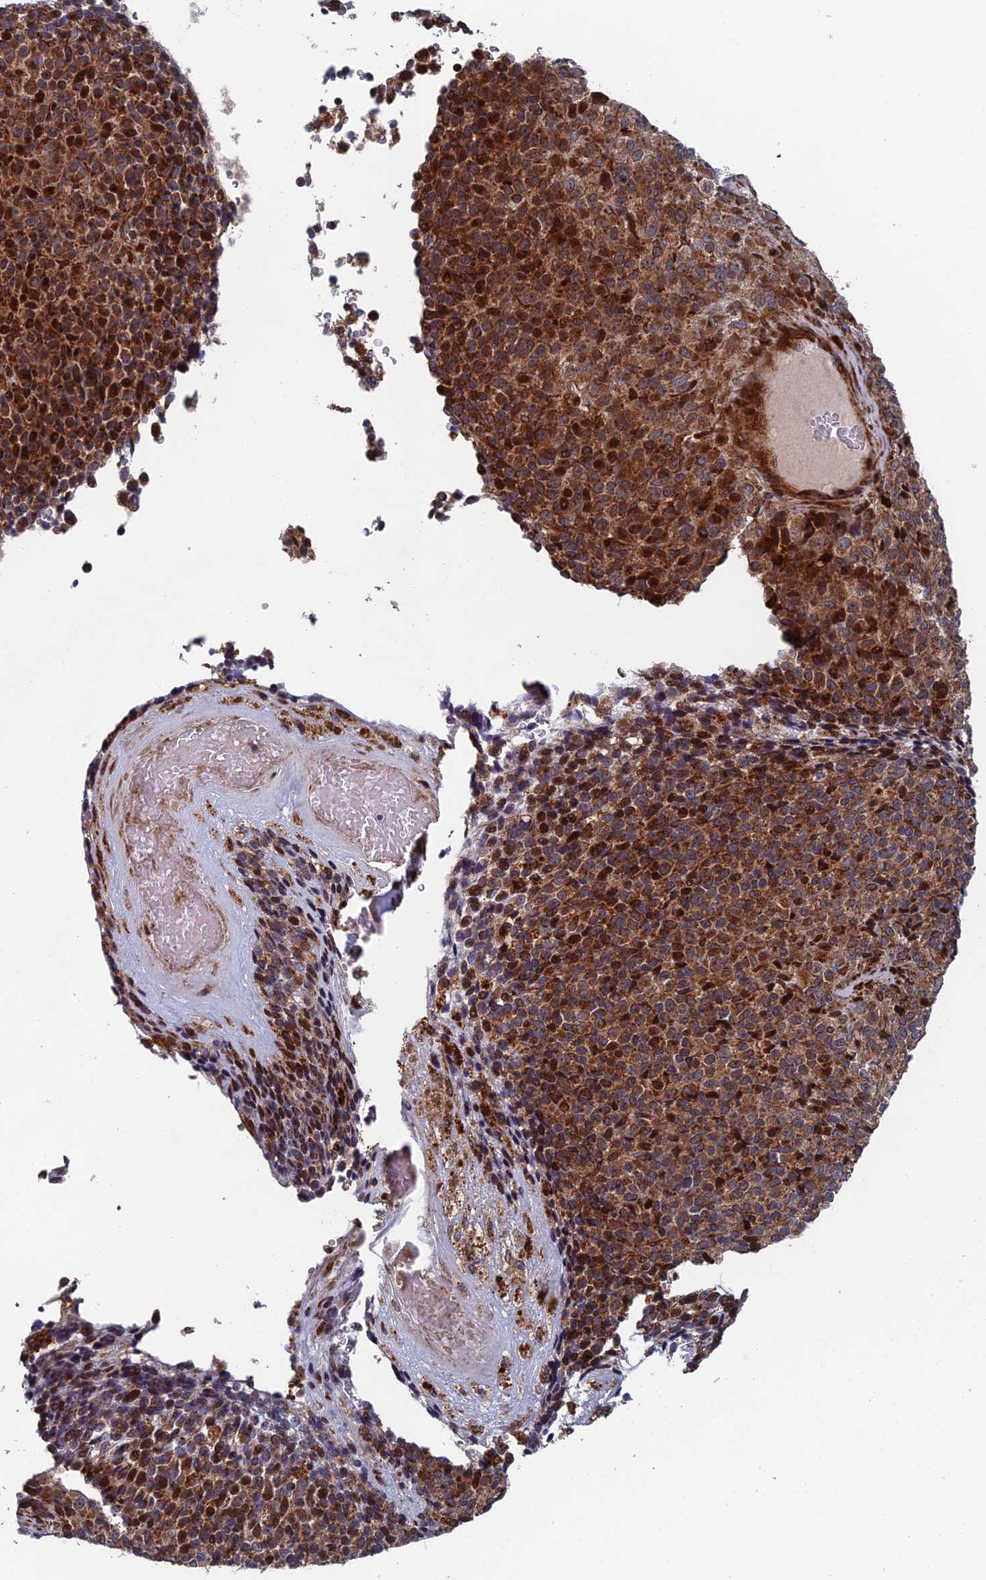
{"staining": {"intensity": "moderate", "quantity": ">75%", "location": "cytoplasmic/membranous,nuclear"}, "tissue": "melanoma", "cell_type": "Tumor cells", "image_type": "cancer", "snomed": [{"axis": "morphology", "description": "Malignant melanoma, Metastatic site"}, {"axis": "topography", "description": "Brain"}], "caption": "This histopathology image reveals melanoma stained with immunohistochemistry to label a protein in brown. The cytoplasmic/membranous and nuclear of tumor cells show moderate positivity for the protein. Nuclei are counter-stained blue.", "gene": "GTF2IRD1", "patient": {"sex": "female", "age": 56}}